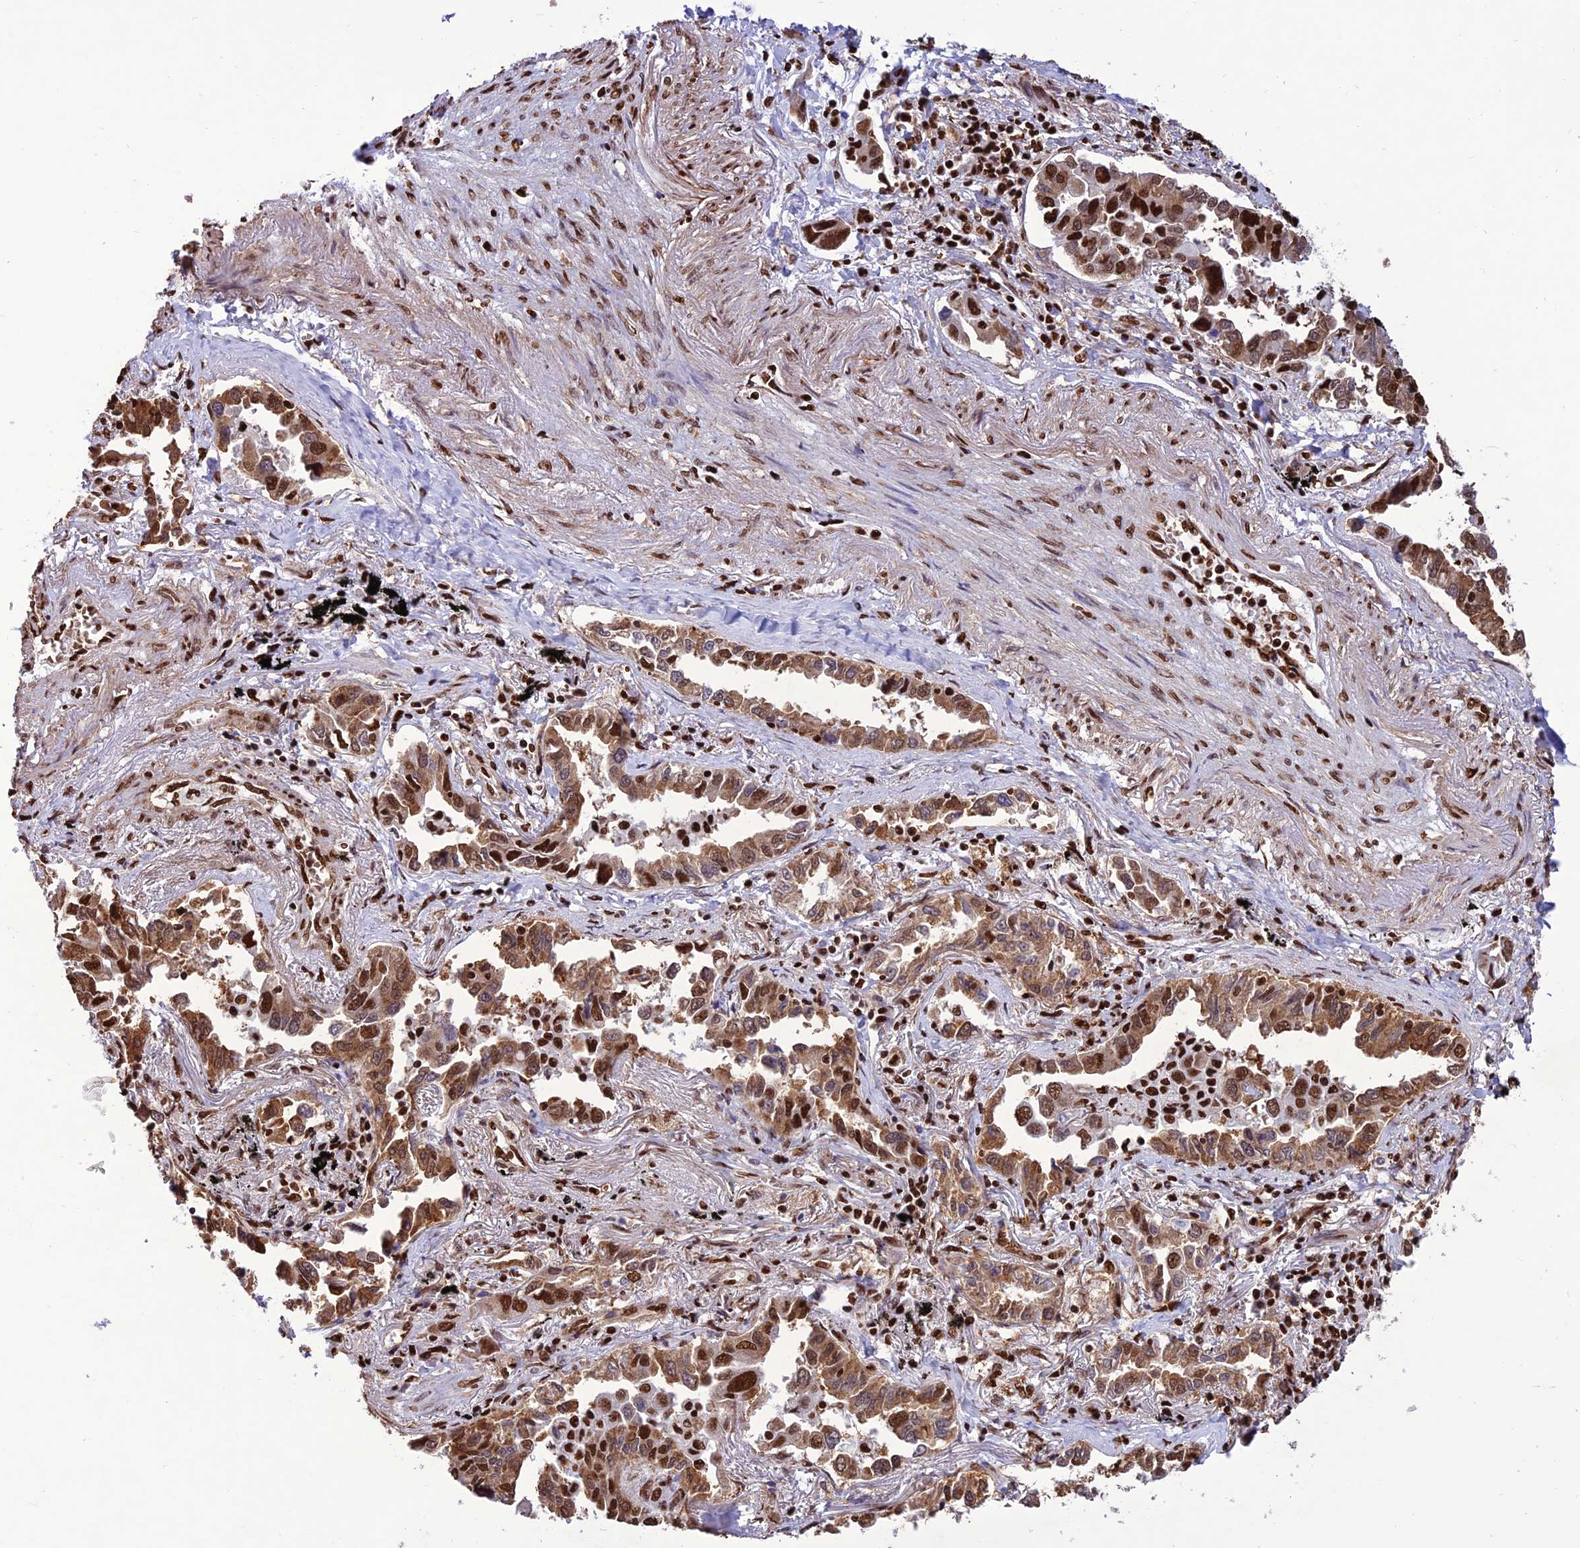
{"staining": {"intensity": "moderate", "quantity": ">75%", "location": "cytoplasmic/membranous,nuclear"}, "tissue": "lung cancer", "cell_type": "Tumor cells", "image_type": "cancer", "snomed": [{"axis": "morphology", "description": "Adenocarcinoma, NOS"}, {"axis": "topography", "description": "Lung"}], "caption": "Immunohistochemistry of human adenocarcinoma (lung) exhibits medium levels of moderate cytoplasmic/membranous and nuclear positivity in approximately >75% of tumor cells.", "gene": "INO80E", "patient": {"sex": "male", "age": 67}}